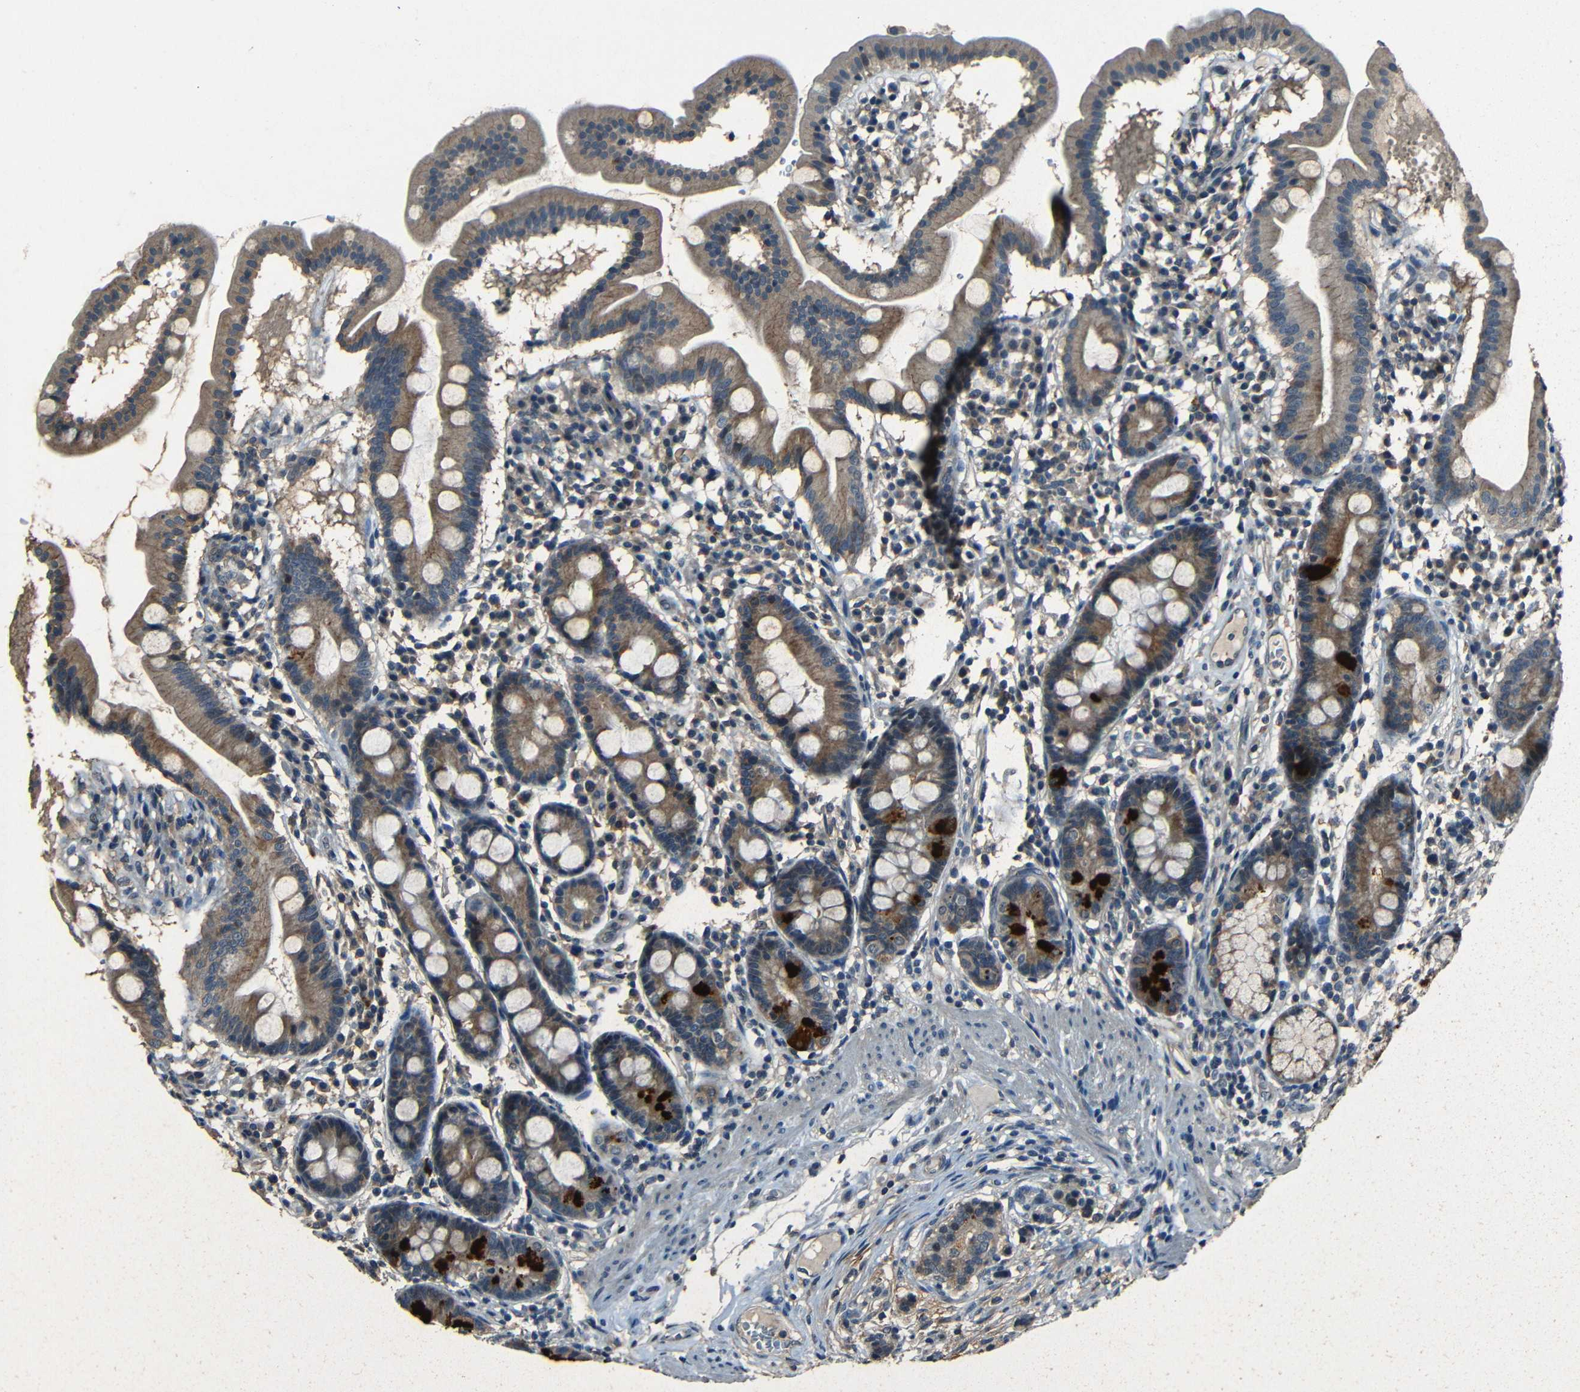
{"staining": {"intensity": "moderate", "quantity": ">75%", "location": "cytoplasmic/membranous"}, "tissue": "duodenum", "cell_type": "Glandular cells", "image_type": "normal", "snomed": [{"axis": "morphology", "description": "Normal tissue, NOS"}, {"axis": "topography", "description": "Duodenum"}], "caption": "Immunohistochemistry (IHC) photomicrograph of unremarkable duodenum stained for a protein (brown), which displays medium levels of moderate cytoplasmic/membranous expression in about >75% of glandular cells.", "gene": "SLA", "patient": {"sex": "male", "age": 50}}